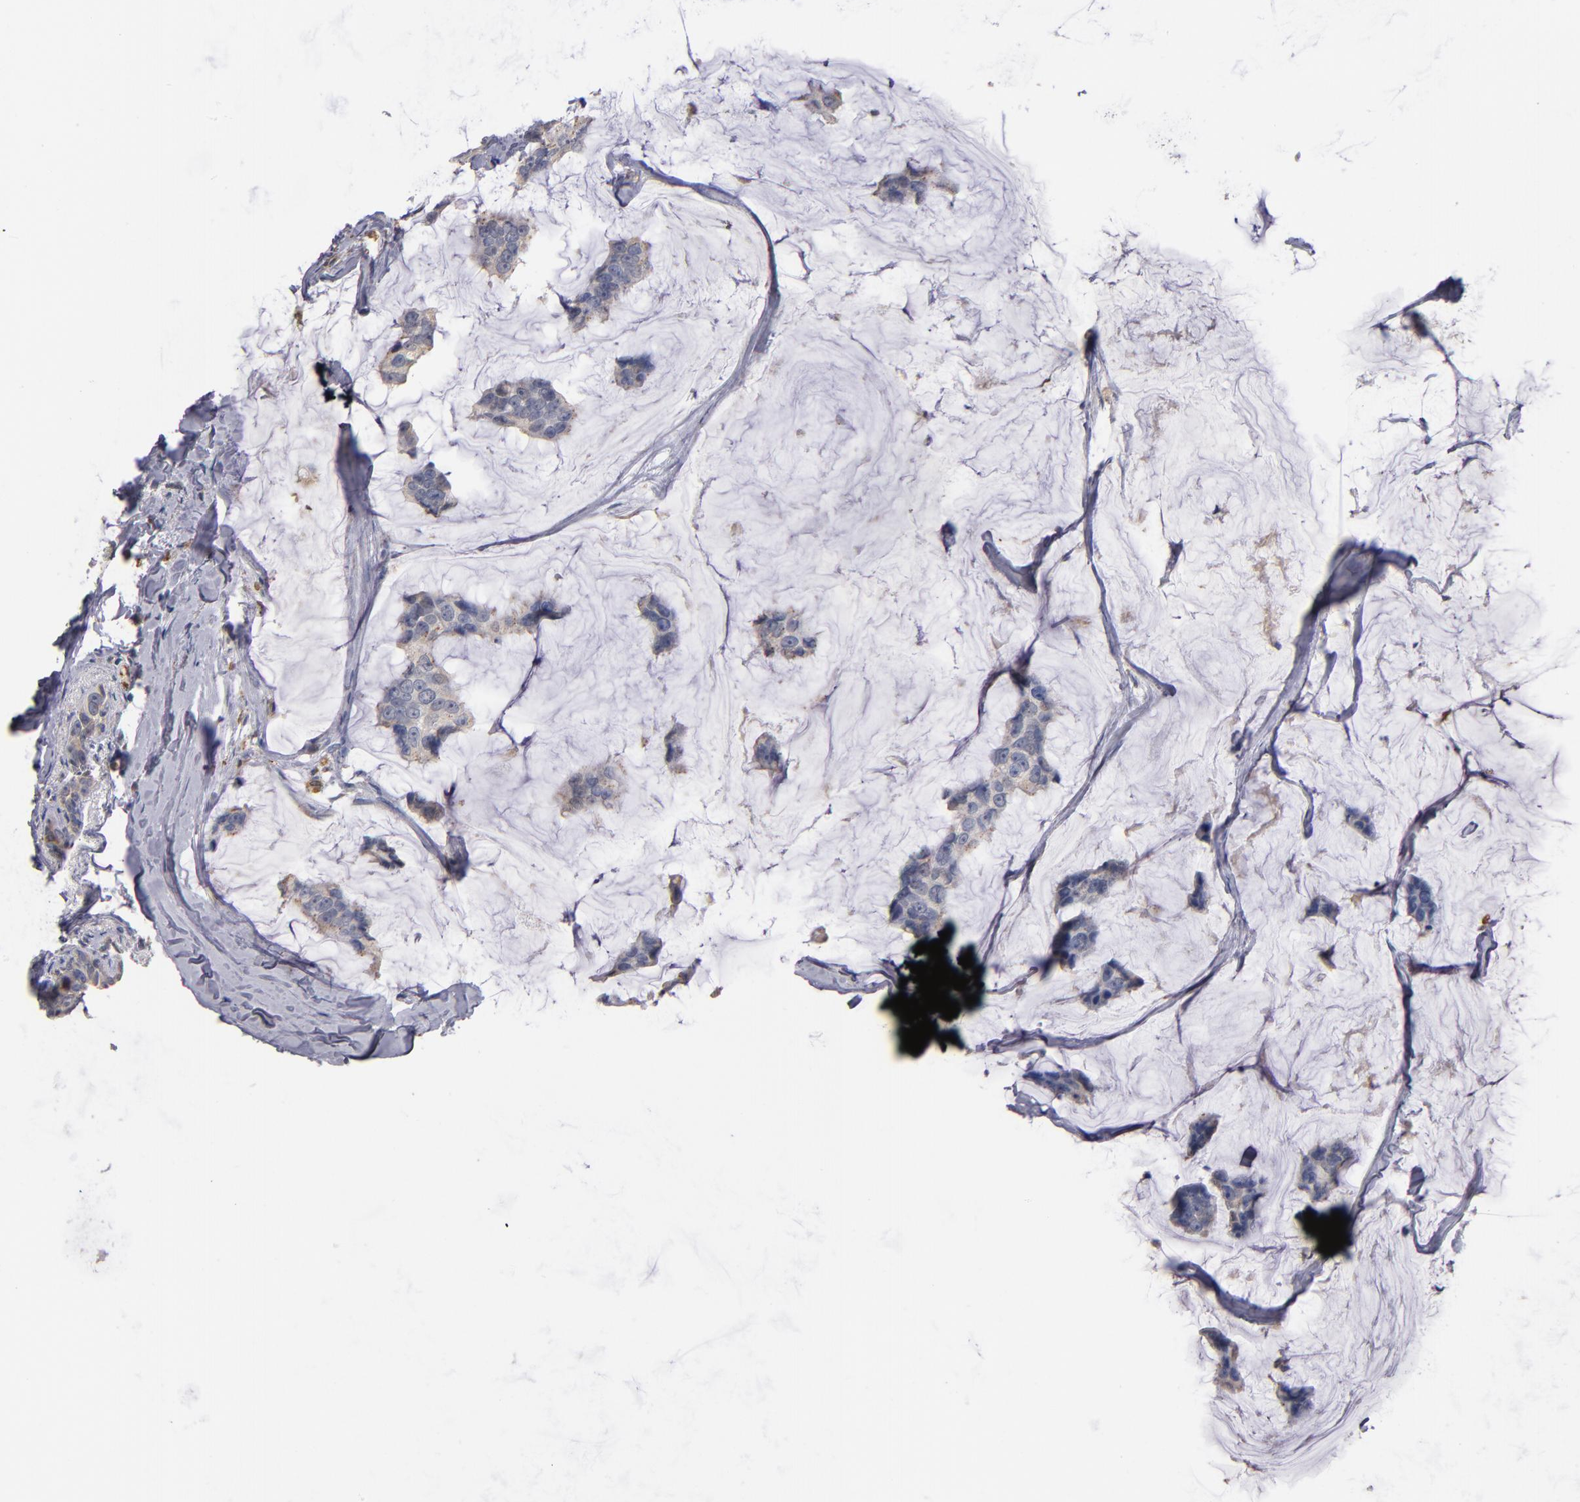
{"staining": {"intensity": "moderate", "quantity": "25%-75%", "location": "cytoplasmic/membranous"}, "tissue": "breast cancer", "cell_type": "Tumor cells", "image_type": "cancer", "snomed": [{"axis": "morphology", "description": "Normal tissue, NOS"}, {"axis": "morphology", "description": "Duct carcinoma"}, {"axis": "topography", "description": "Breast"}], "caption": "Human infiltrating ductal carcinoma (breast) stained for a protein (brown) reveals moderate cytoplasmic/membranous positive positivity in about 25%-75% of tumor cells.", "gene": "SELP", "patient": {"sex": "female", "age": 50}}